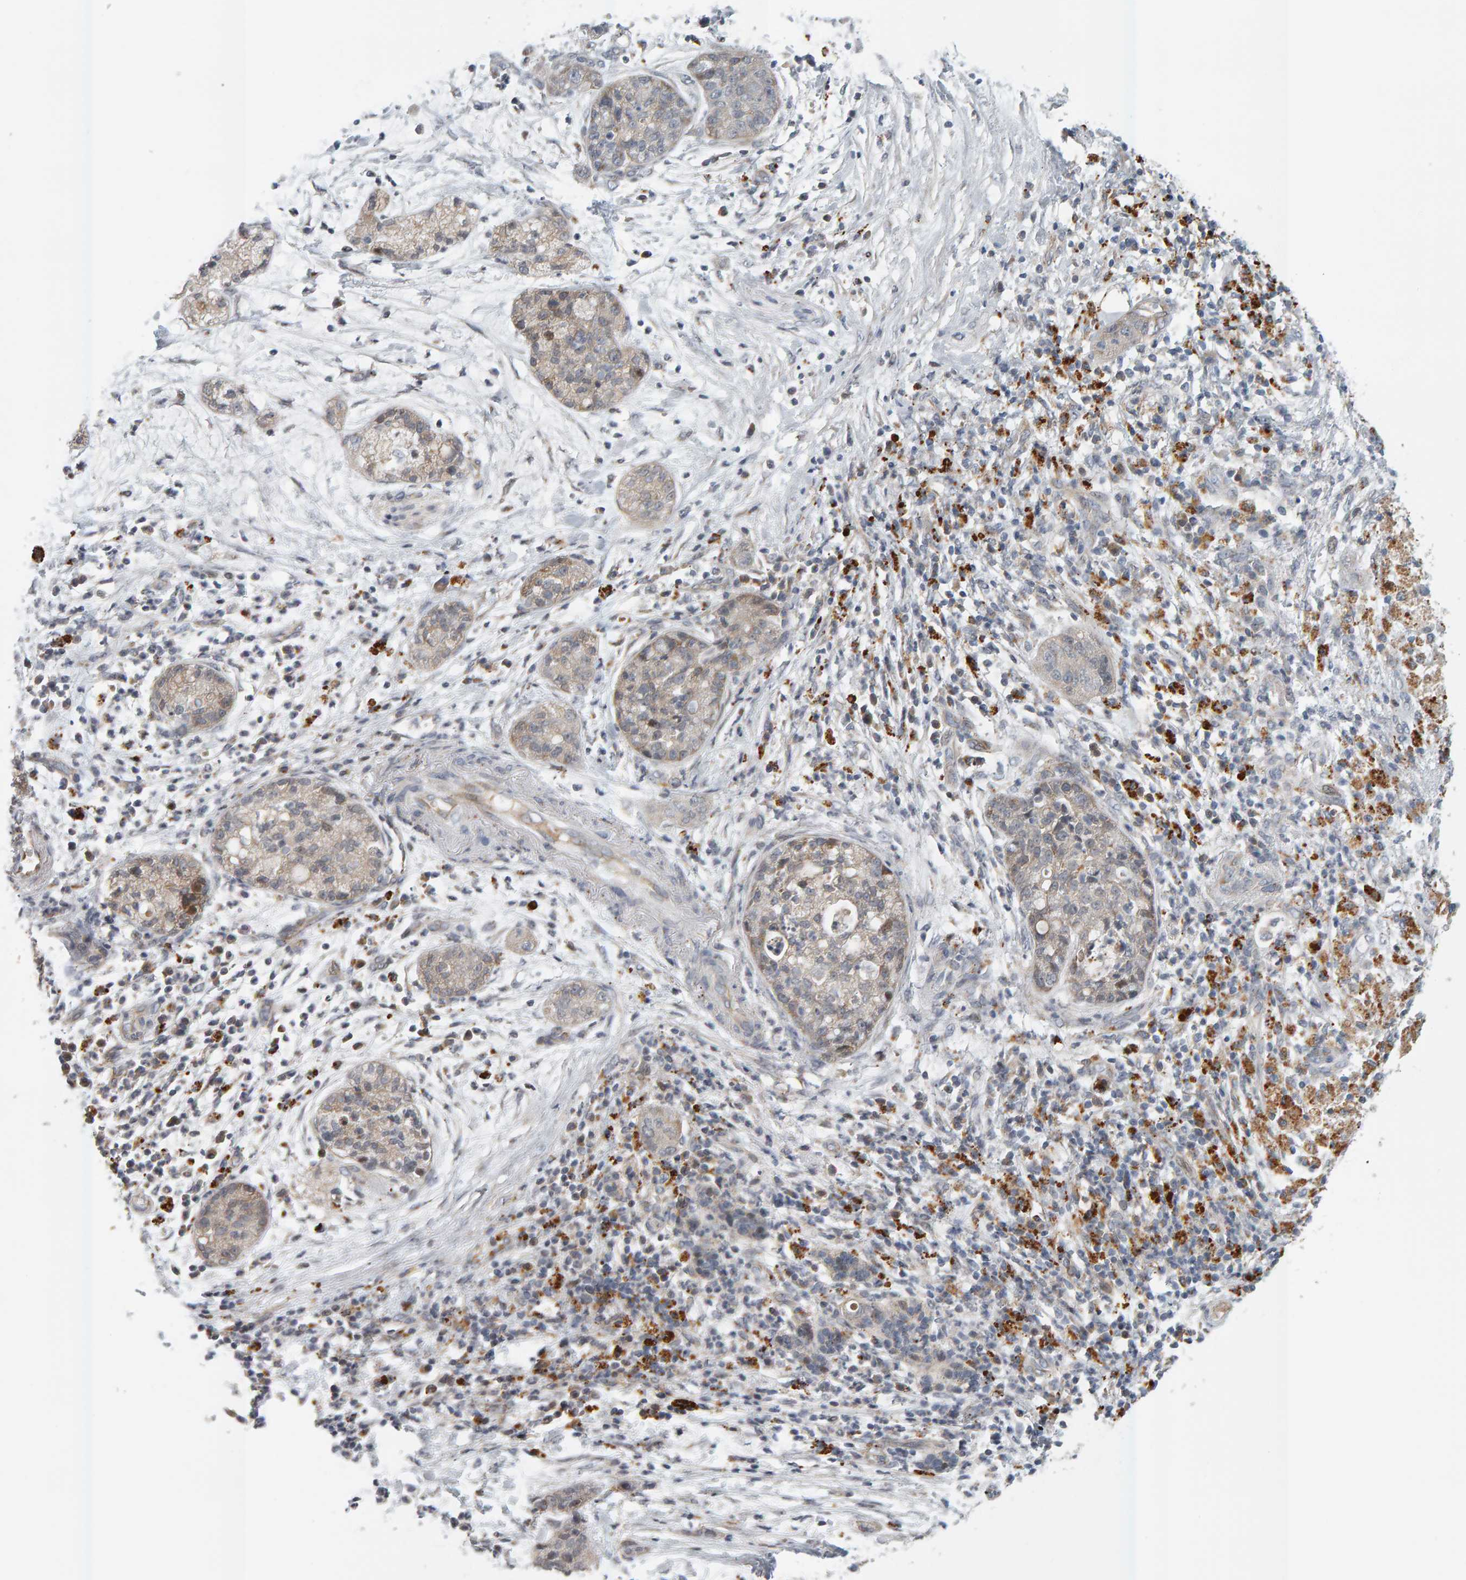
{"staining": {"intensity": "weak", "quantity": "<25%", "location": "cytoplasmic/membranous"}, "tissue": "pancreatic cancer", "cell_type": "Tumor cells", "image_type": "cancer", "snomed": [{"axis": "morphology", "description": "Adenocarcinoma, NOS"}, {"axis": "topography", "description": "Pancreas"}], "caption": "DAB (3,3'-diaminobenzidine) immunohistochemical staining of human pancreatic cancer (adenocarcinoma) exhibits no significant positivity in tumor cells.", "gene": "ZNF160", "patient": {"sex": "female", "age": 78}}